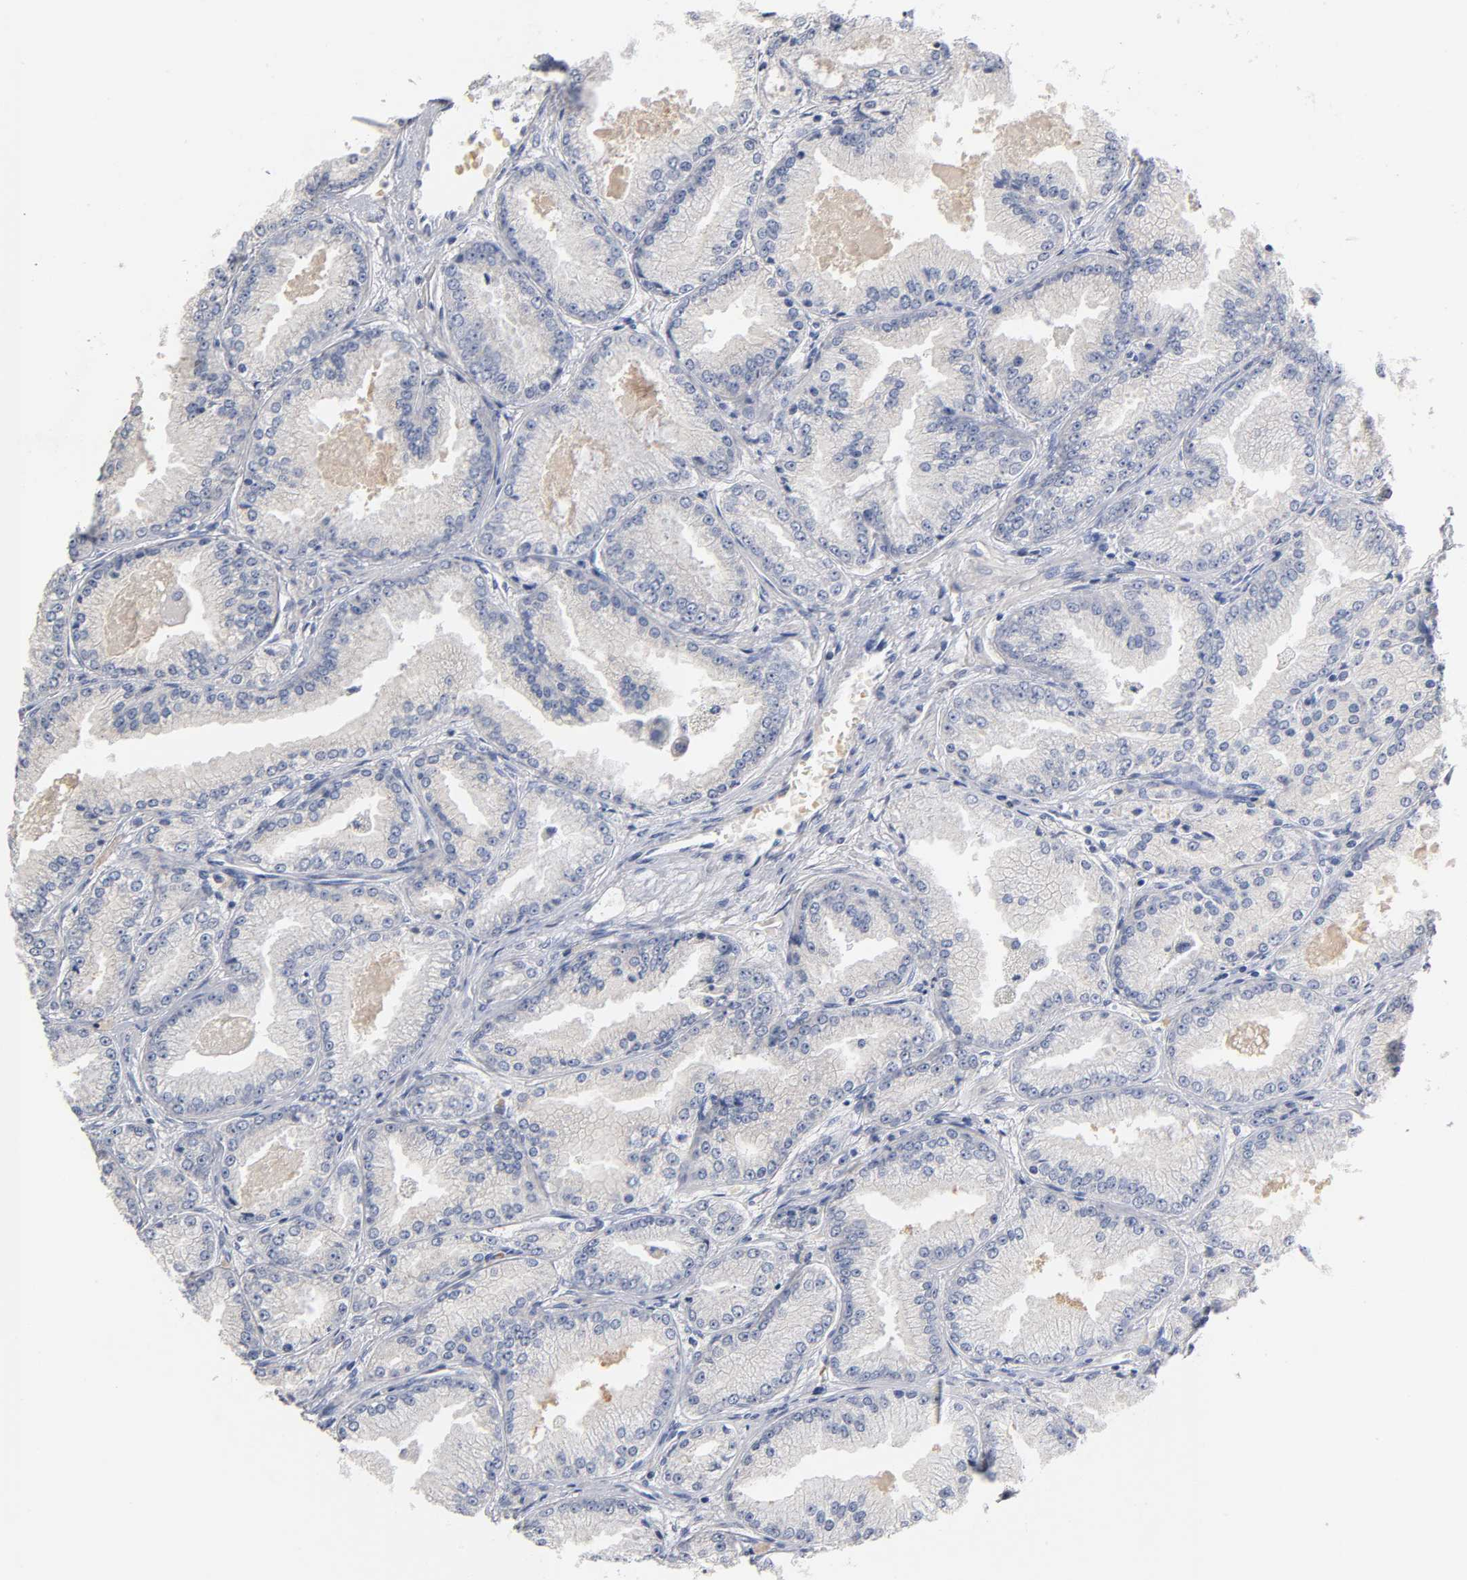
{"staining": {"intensity": "negative", "quantity": "none", "location": "none"}, "tissue": "prostate cancer", "cell_type": "Tumor cells", "image_type": "cancer", "snomed": [{"axis": "morphology", "description": "Adenocarcinoma, High grade"}, {"axis": "topography", "description": "Prostate"}], "caption": "This is an immunohistochemistry (IHC) histopathology image of adenocarcinoma (high-grade) (prostate). There is no staining in tumor cells.", "gene": "OVOL1", "patient": {"sex": "male", "age": 61}}